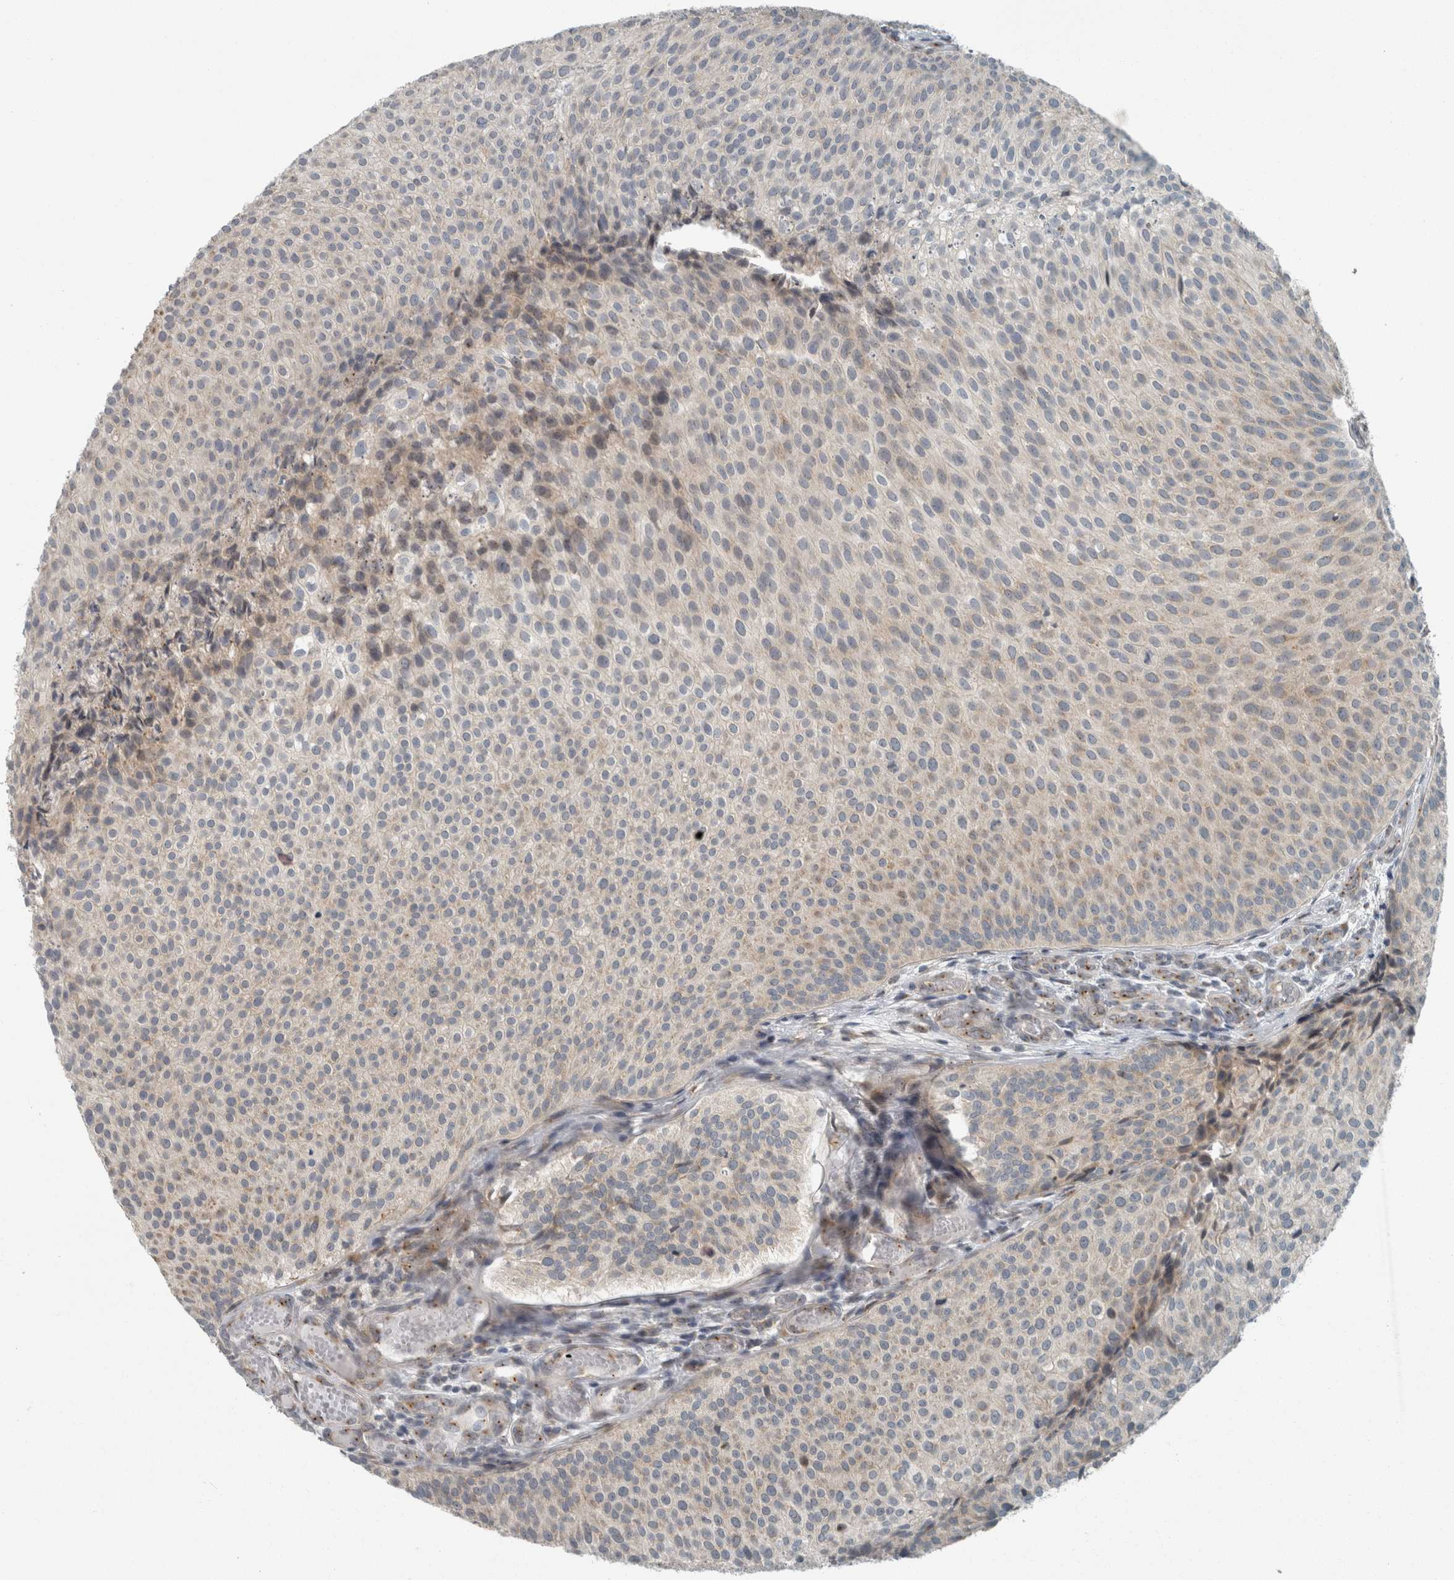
{"staining": {"intensity": "weak", "quantity": "25%-75%", "location": "cytoplasmic/membranous"}, "tissue": "urothelial cancer", "cell_type": "Tumor cells", "image_type": "cancer", "snomed": [{"axis": "morphology", "description": "Urothelial carcinoma, Low grade"}, {"axis": "topography", "description": "Urinary bladder"}], "caption": "Approximately 25%-75% of tumor cells in low-grade urothelial carcinoma display weak cytoplasmic/membranous protein staining as visualized by brown immunohistochemical staining.", "gene": "KIF1C", "patient": {"sex": "male", "age": 86}}